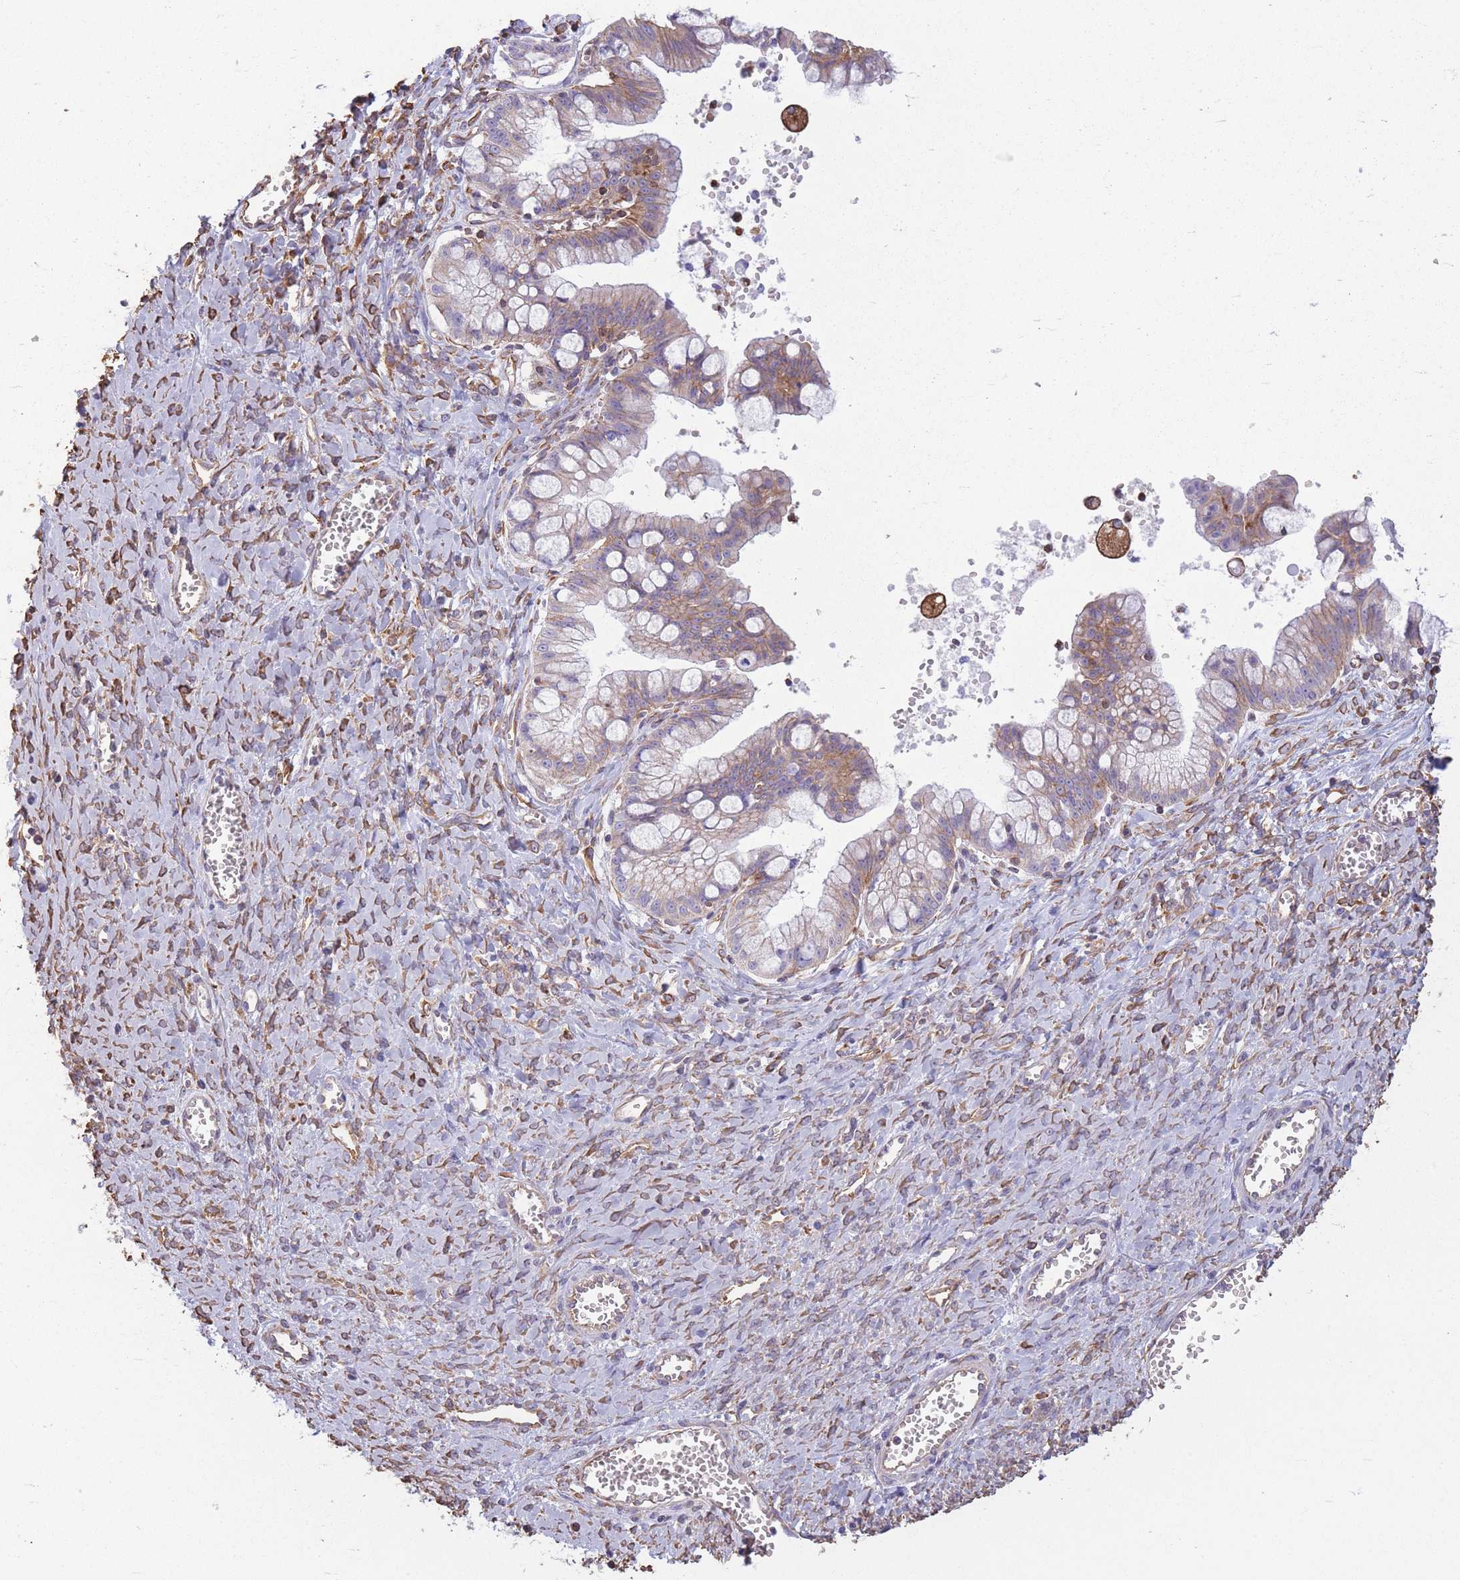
{"staining": {"intensity": "moderate", "quantity": "<25%", "location": "cytoplasmic/membranous"}, "tissue": "ovarian cancer", "cell_type": "Tumor cells", "image_type": "cancer", "snomed": [{"axis": "morphology", "description": "Cystadenocarcinoma, mucinous, NOS"}, {"axis": "topography", "description": "Ovary"}], "caption": "Protein staining of ovarian cancer tissue displays moderate cytoplasmic/membranous positivity in about <25% of tumor cells.", "gene": "ADD1", "patient": {"sex": "female", "age": 70}}